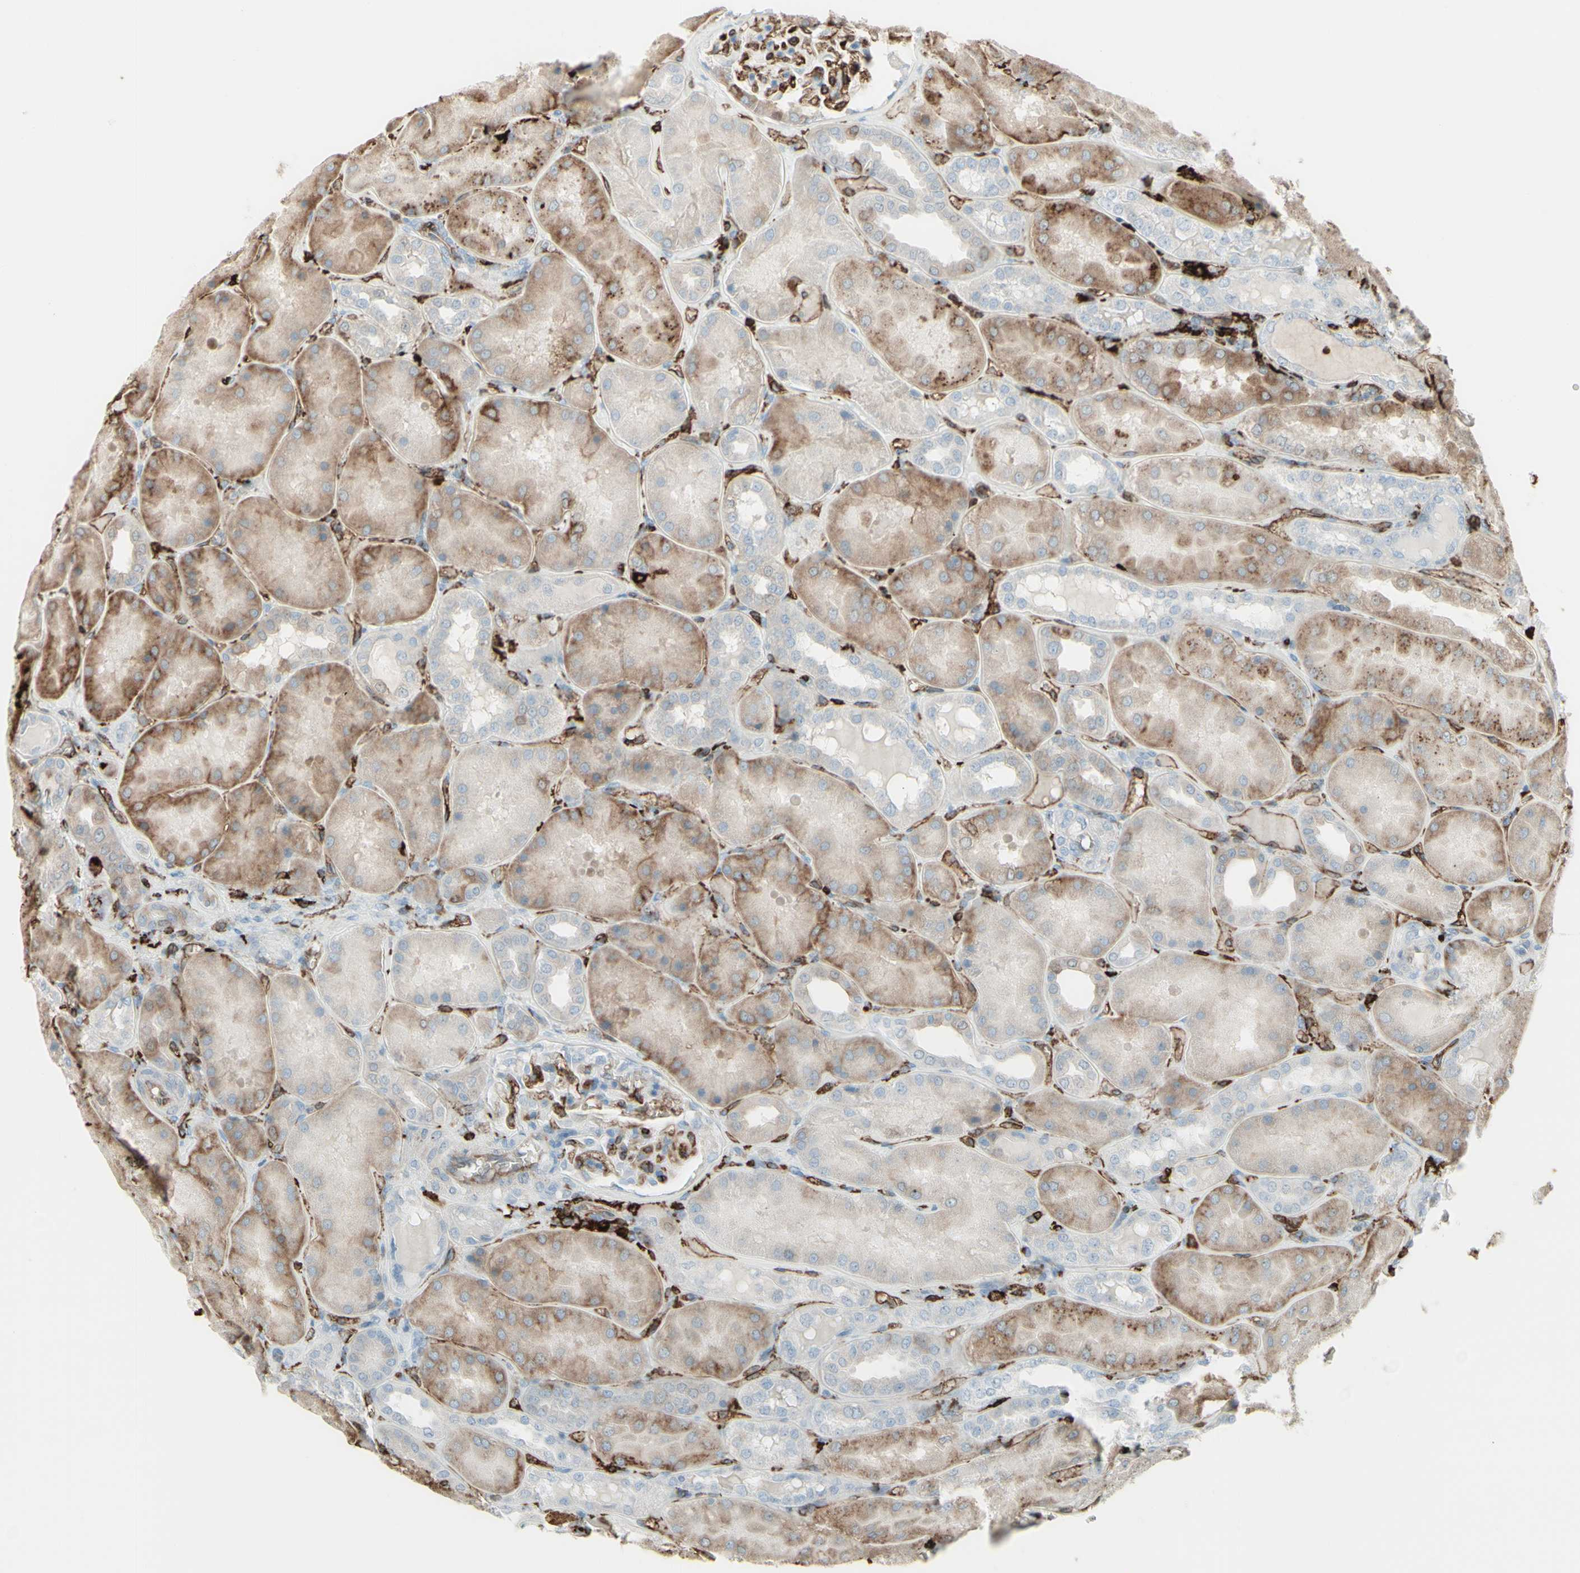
{"staining": {"intensity": "moderate", "quantity": "25%-75%", "location": "cytoplasmic/membranous"}, "tissue": "kidney", "cell_type": "Cells in glomeruli", "image_type": "normal", "snomed": [{"axis": "morphology", "description": "Normal tissue, NOS"}, {"axis": "topography", "description": "Kidney"}], "caption": "This image demonstrates benign kidney stained with immunohistochemistry to label a protein in brown. The cytoplasmic/membranous of cells in glomeruli show moderate positivity for the protein. Nuclei are counter-stained blue.", "gene": "HLA", "patient": {"sex": "female", "age": 56}}